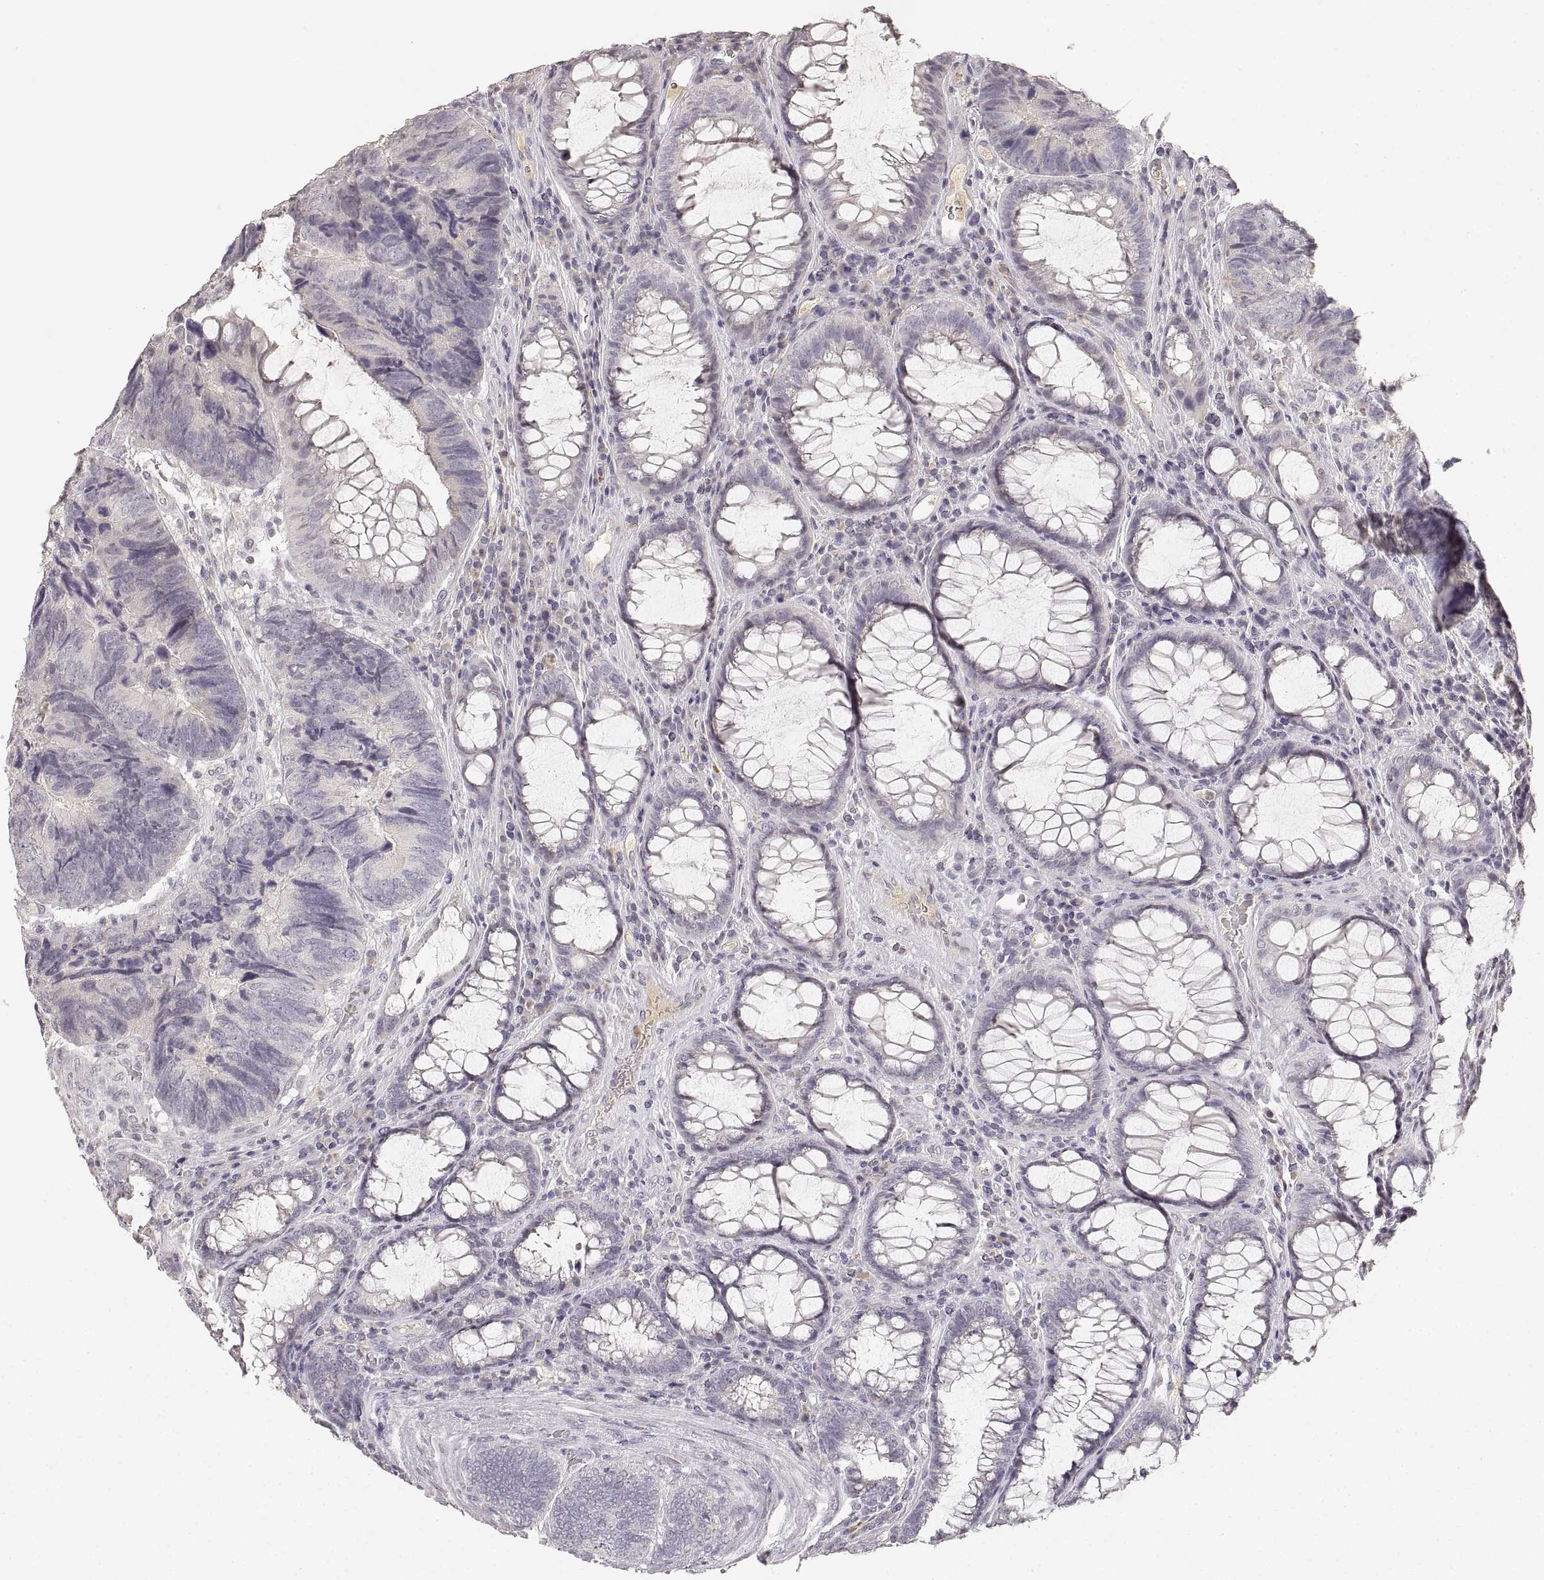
{"staining": {"intensity": "negative", "quantity": "none", "location": "none"}, "tissue": "colorectal cancer", "cell_type": "Tumor cells", "image_type": "cancer", "snomed": [{"axis": "morphology", "description": "Adenocarcinoma, NOS"}, {"axis": "topography", "description": "Colon"}], "caption": "Tumor cells are negative for protein expression in human colorectal cancer (adenocarcinoma).", "gene": "RUNDC3A", "patient": {"sex": "female", "age": 67}}